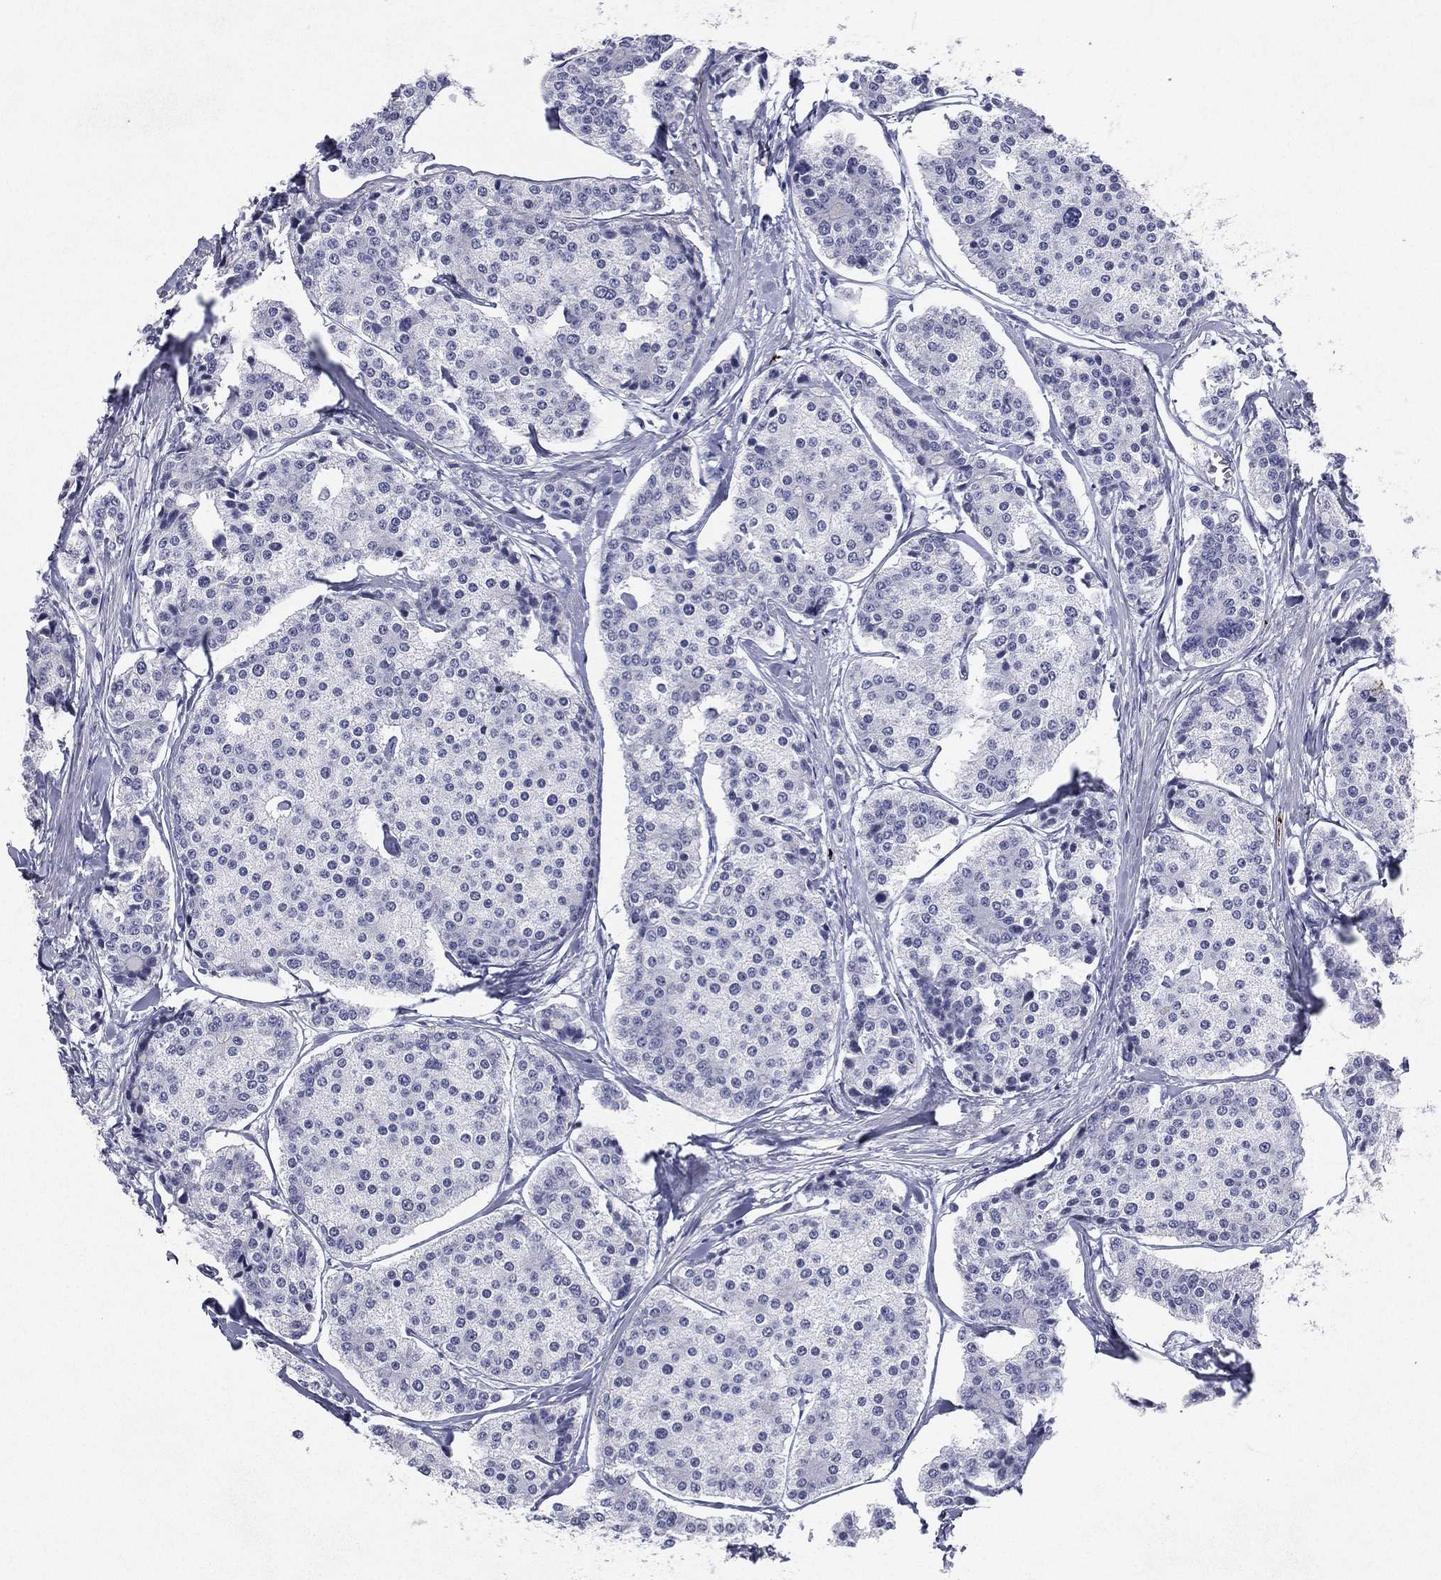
{"staining": {"intensity": "negative", "quantity": "none", "location": "none"}, "tissue": "carcinoid", "cell_type": "Tumor cells", "image_type": "cancer", "snomed": [{"axis": "morphology", "description": "Carcinoid, malignant, NOS"}, {"axis": "topography", "description": "Small intestine"}], "caption": "High magnification brightfield microscopy of malignant carcinoid stained with DAB (brown) and counterstained with hematoxylin (blue): tumor cells show no significant positivity.", "gene": "HLA-DOA", "patient": {"sex": "female", "age": 65}}